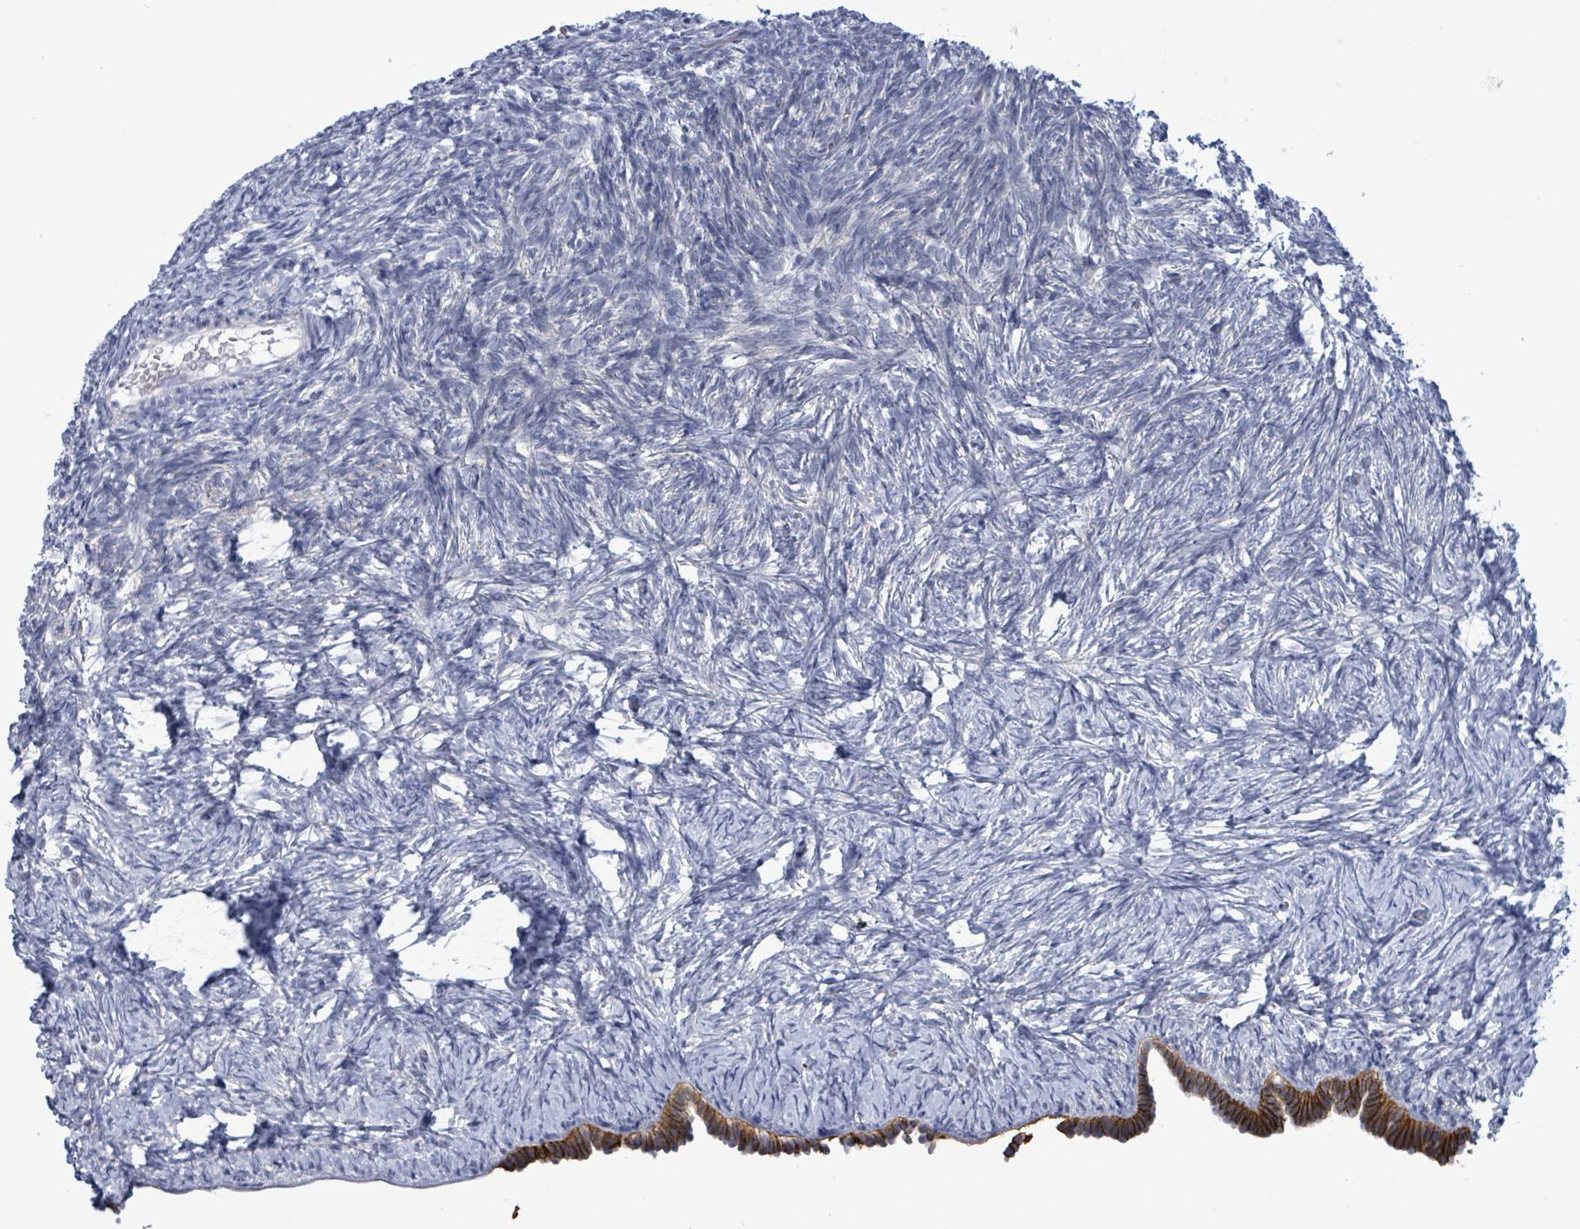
{"staining": {"intensity": "negative", "quantity": "none", "location": "none"}, "tissue": "ovary", "cell_type": "Ovarian stroma cells", "image_type": "normal", "snomed": [{"axis": "morphology", "description": "Normal tissue, NOS"}, {"axis": "topography", "description": "Ovary"}], "caption": "This is an immunohistochemistry (IHC) photomicrograph of benign human ovary. There is no expression in ovarian stroma cells.", "gene": "BSG", "patient": {"sex": "female", "age": 39}}